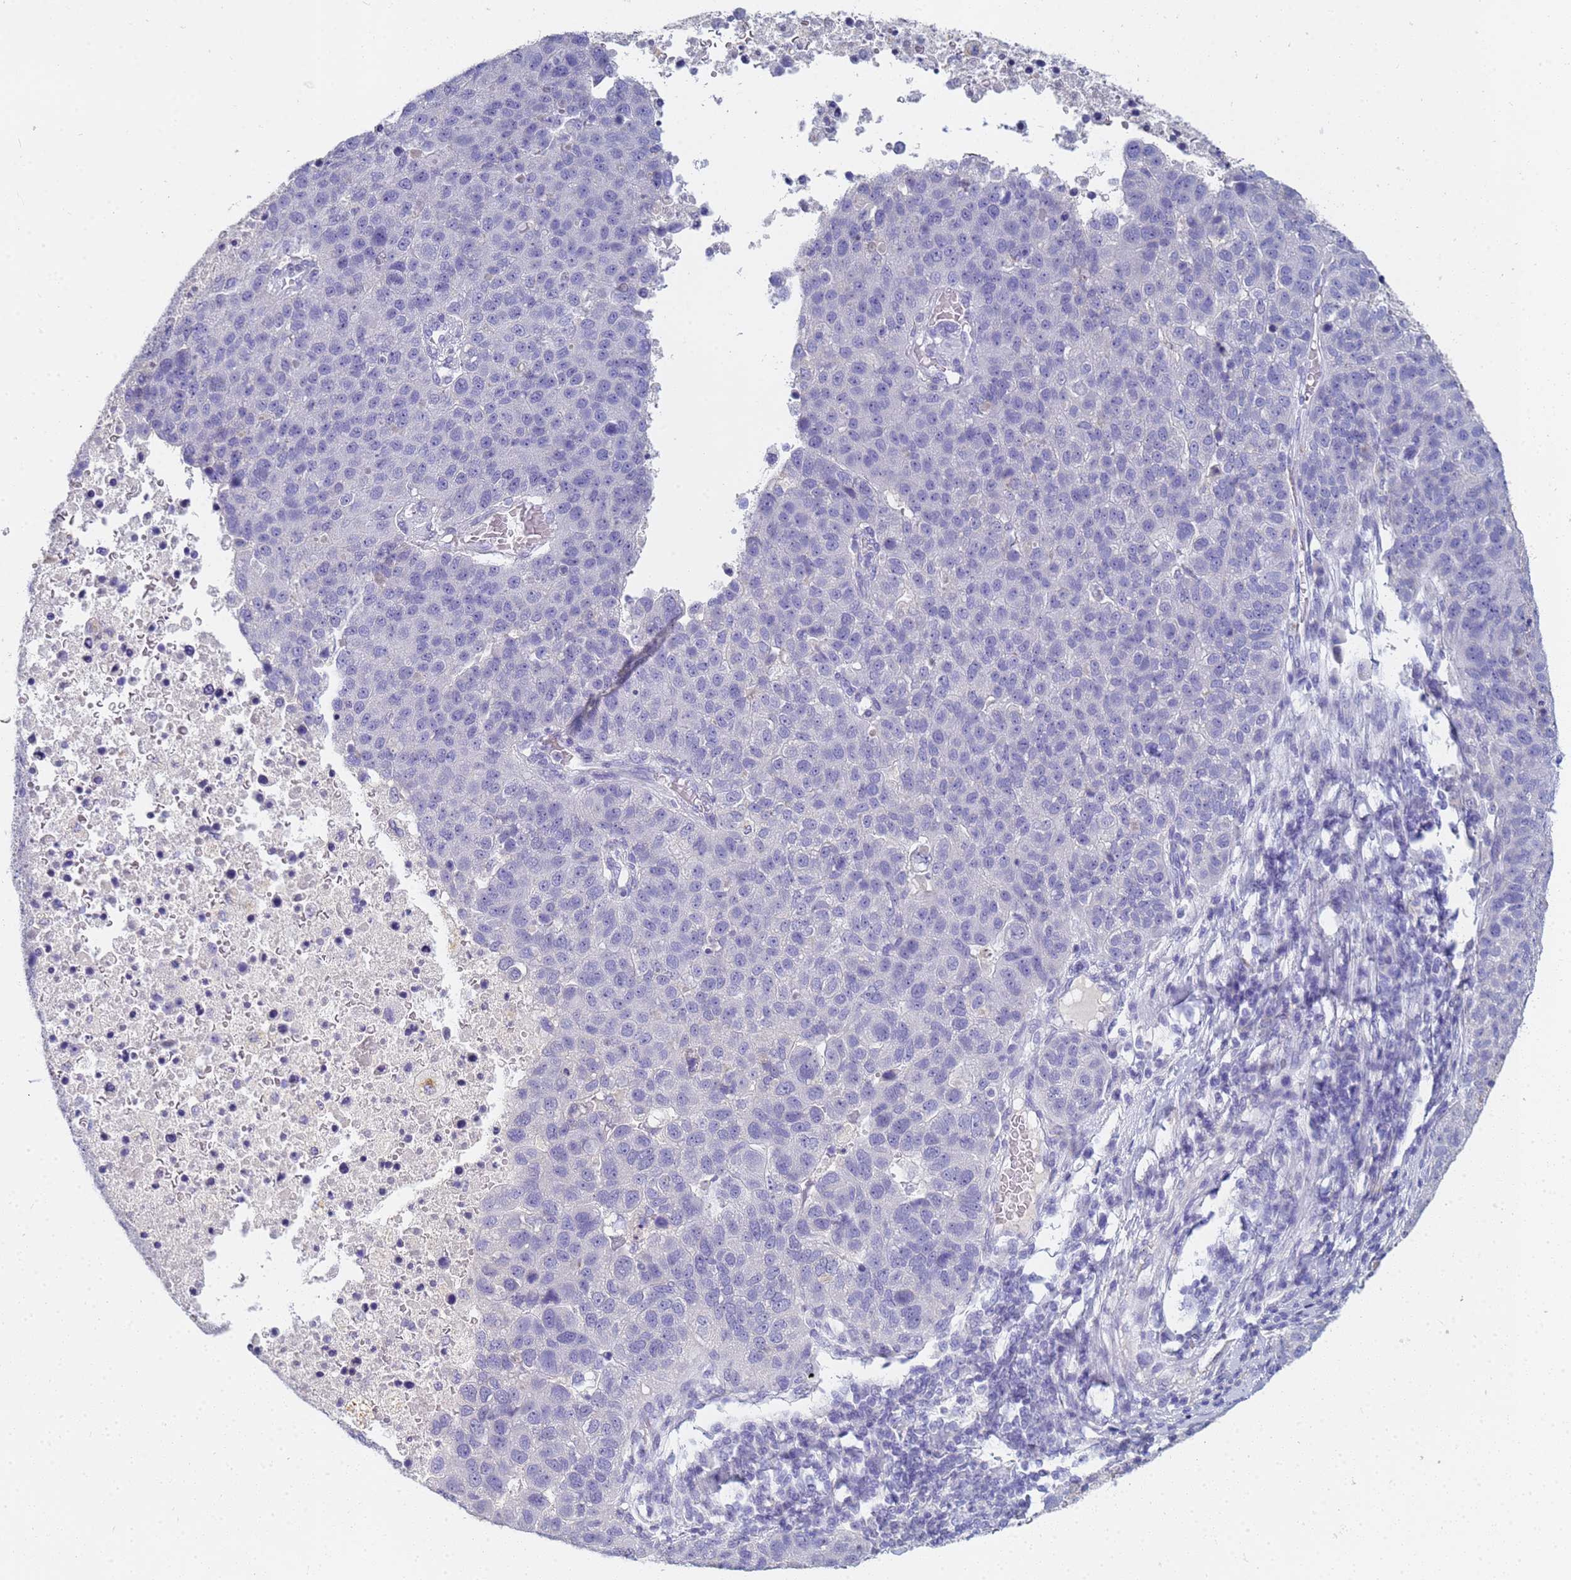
{"staining": {"intensity": "negative", "quantity": "none", "location": "none"}, "tissue": "pancreatic cancer", "cell_type": "Tumor cells", "image_type": "cancer", "snomed": [{"axis": "morphology", "description": "Adenocarcinoma, NOS"}, {"axis": "topography", "description": "Pancreas"}], "caption": "Image shows no significant protein staining in tumor cells of pancreatic adenocarcinoma.", "gene": "B3GNT8", "patient": {"sex": "female", "age": 61}}